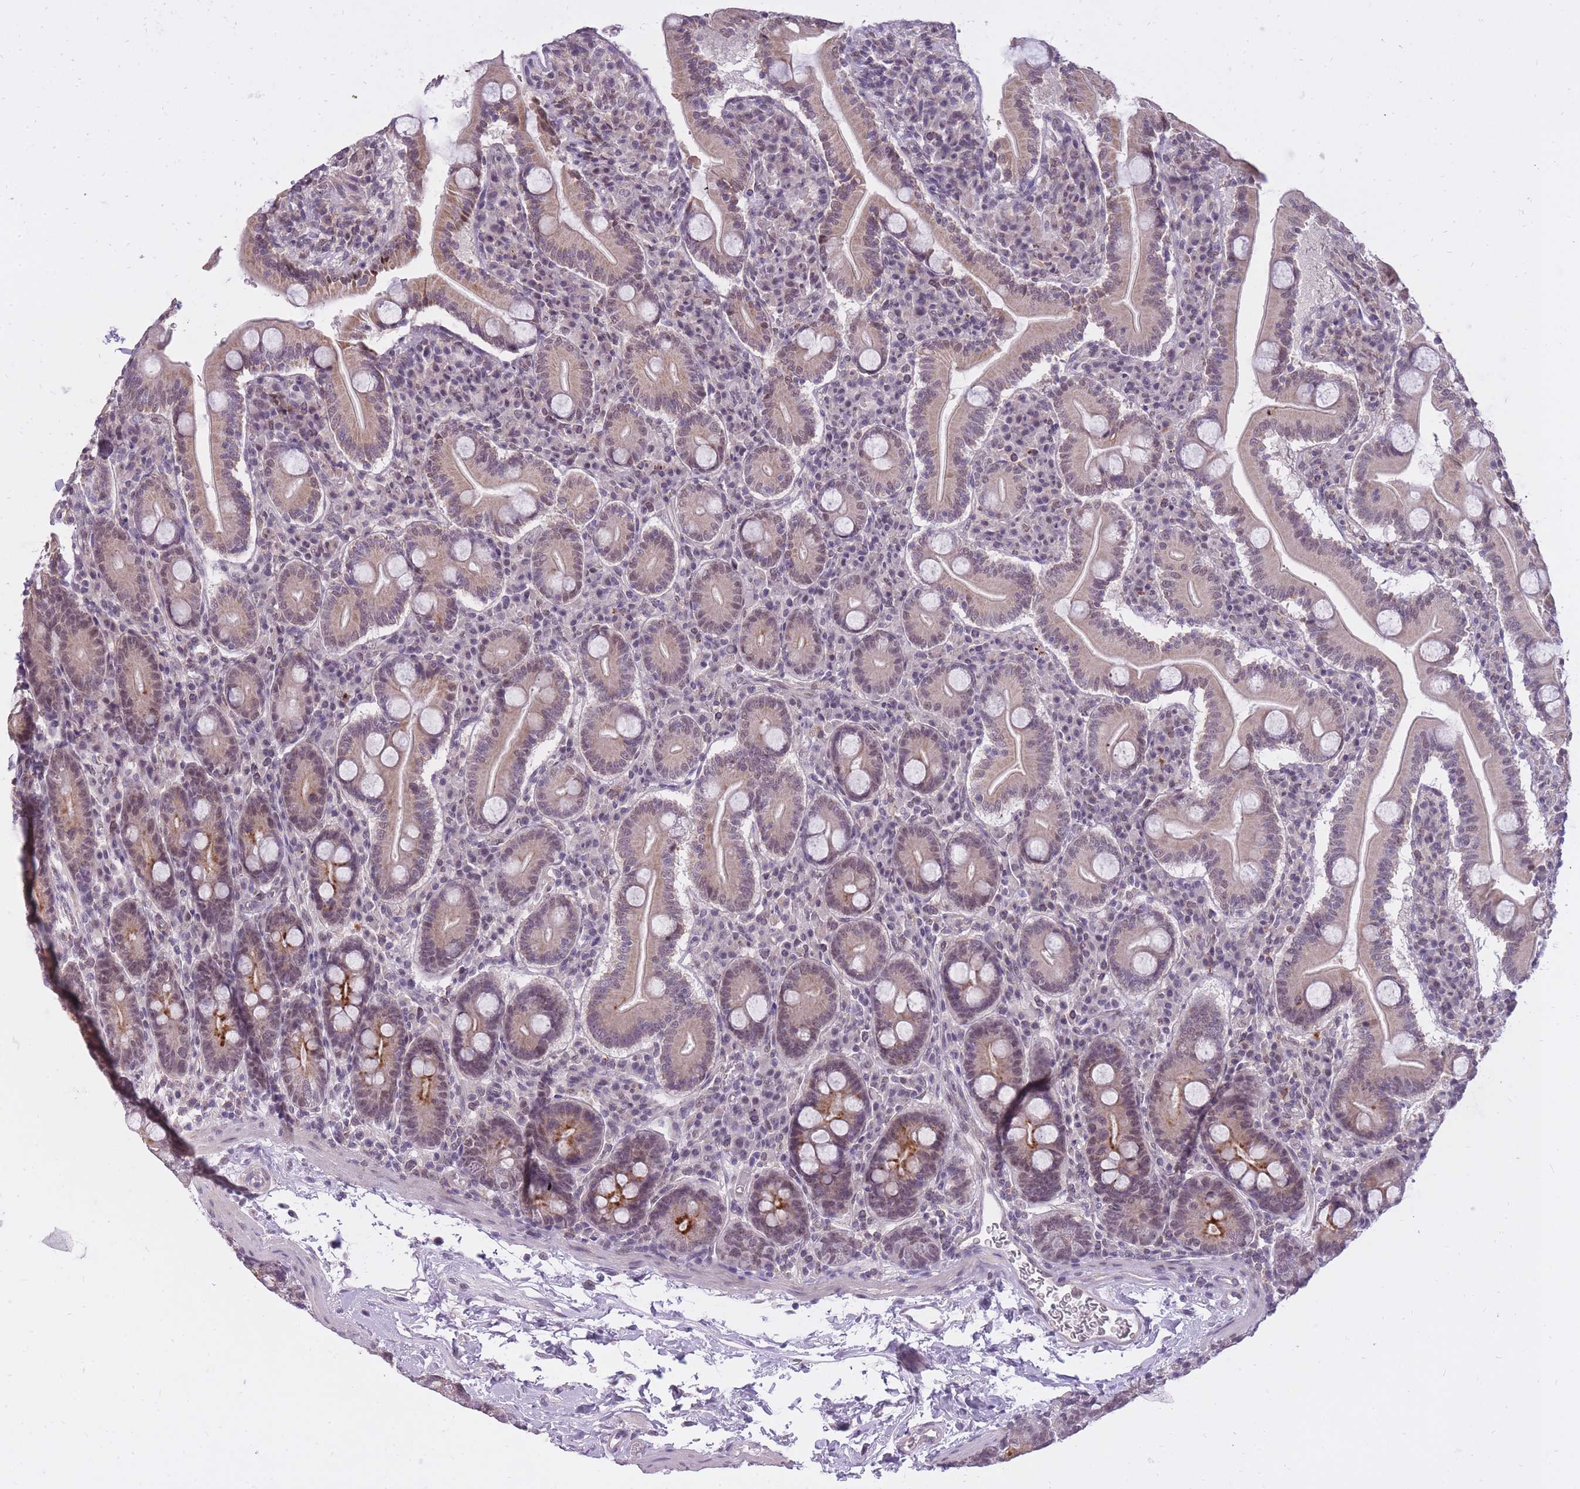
{"staining": {"intensity": "moderate", "quantity": ">75%", "location": "cytoplasmic/membranous,nuclear"}, "tissue": "duodenum", "cell_type": "Glandular cells", "image_type": "normal", "snomed": [{"axis": "morphology", "description": "Normal tissue, NOS"}, {"axis": "topography", "description": "Duodenum"}], "caption": "A high-resolution image shows immunohistochemistry staining of normal duodenum, which reveals moderate cytoplasmic/membranous,nuclear staining in approximately >75% of glandular cells.", "gene": "TIGD1", "patient": {"sex": "male", "age": 35}}